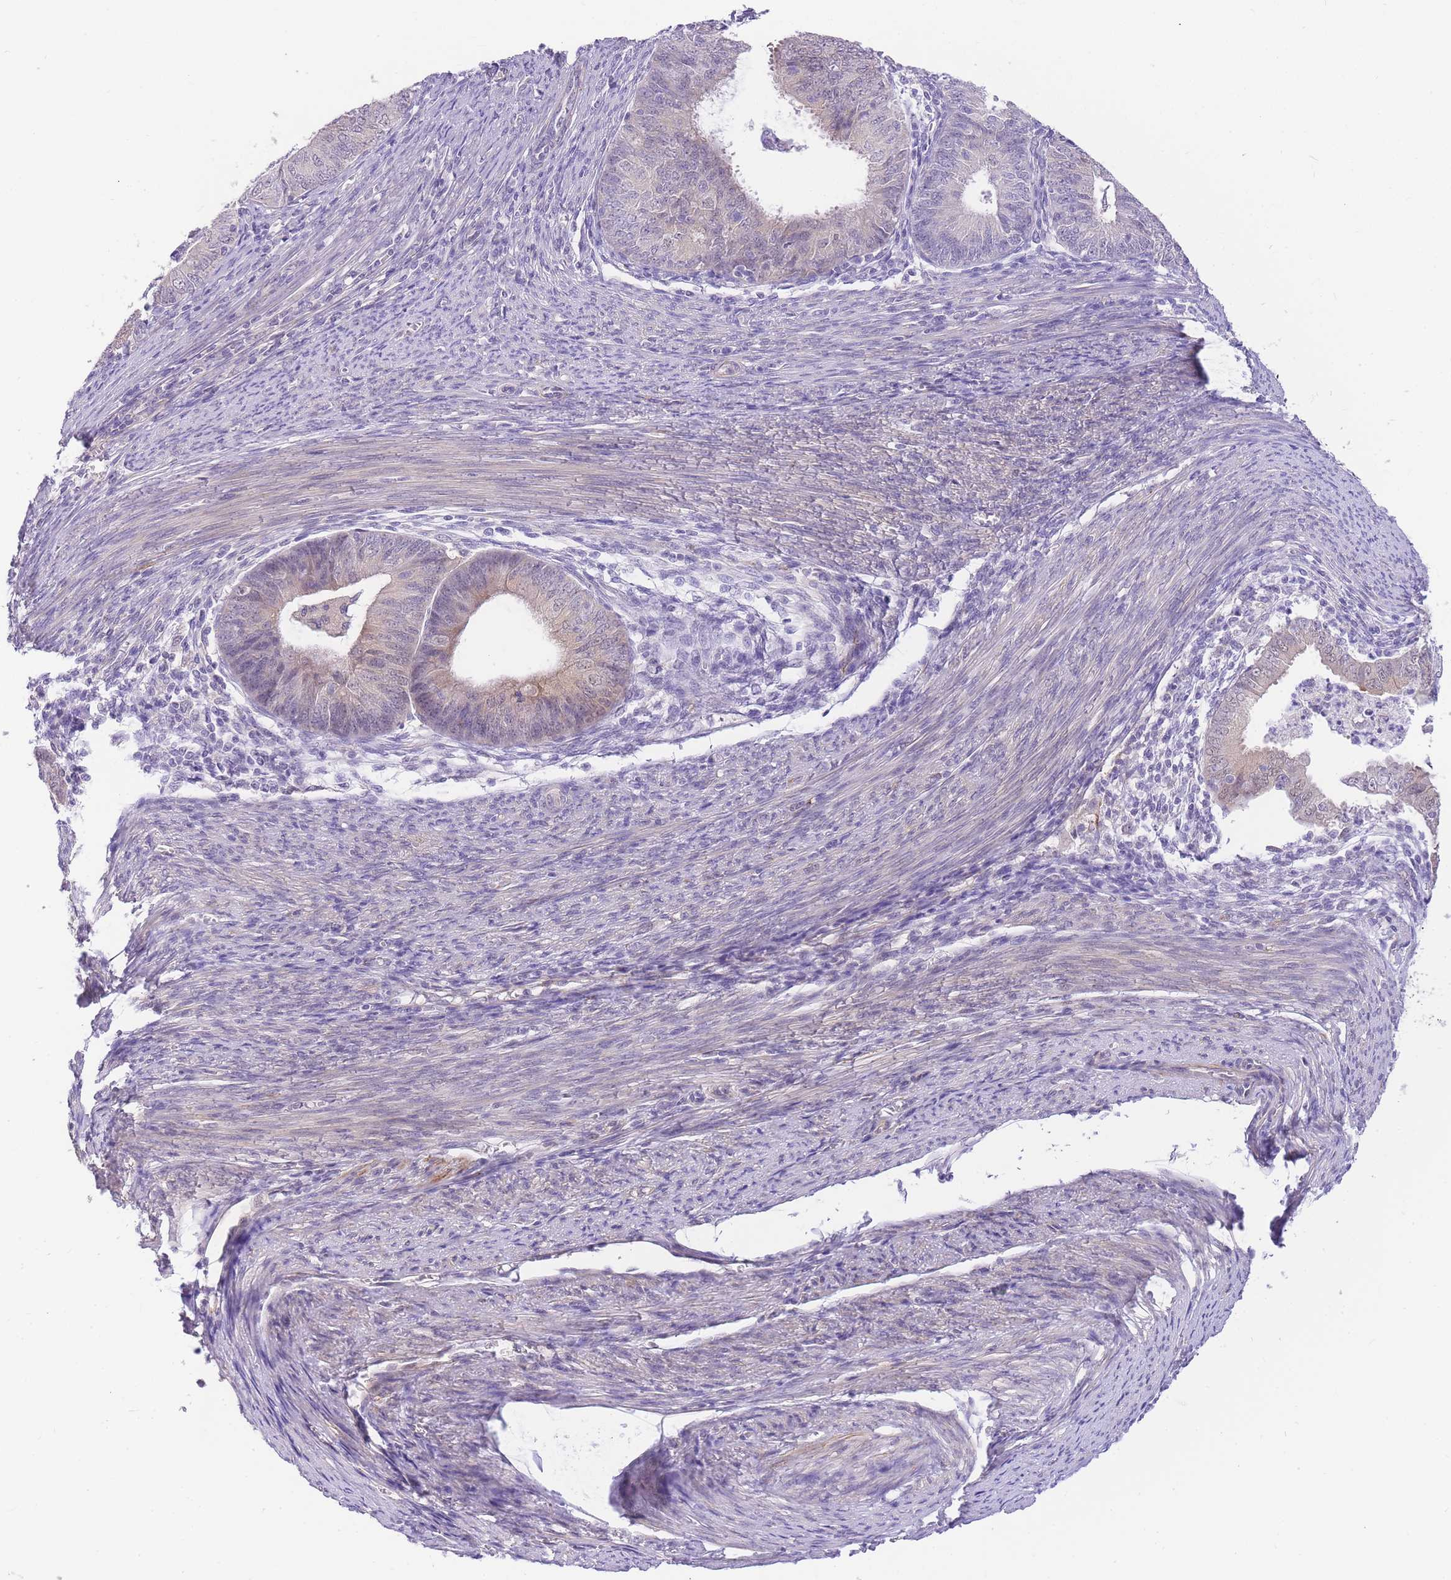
{"staining": {"intensity": "weak", "quantity": "<25%", "location": "cytoplasmic/membranous"}, "tissue": "endometrial cancer", "cell_type": "Tumor cells", "image_type": "cancer", "snomed": [{"axis": "morphology", "description": "Adenocarcinoma, NOS"}, {"axis": "topography", "description": "Endometrium"}], "caption": "Immunohistochemistry histopathology image of neoplastic tissue: human adenocarcinoma (endometrial) stained with DAB reveals no significant protein positivity in tumor cells.", "gene": "S100PBP", "patient": {"sex": "female", "age": 57}}